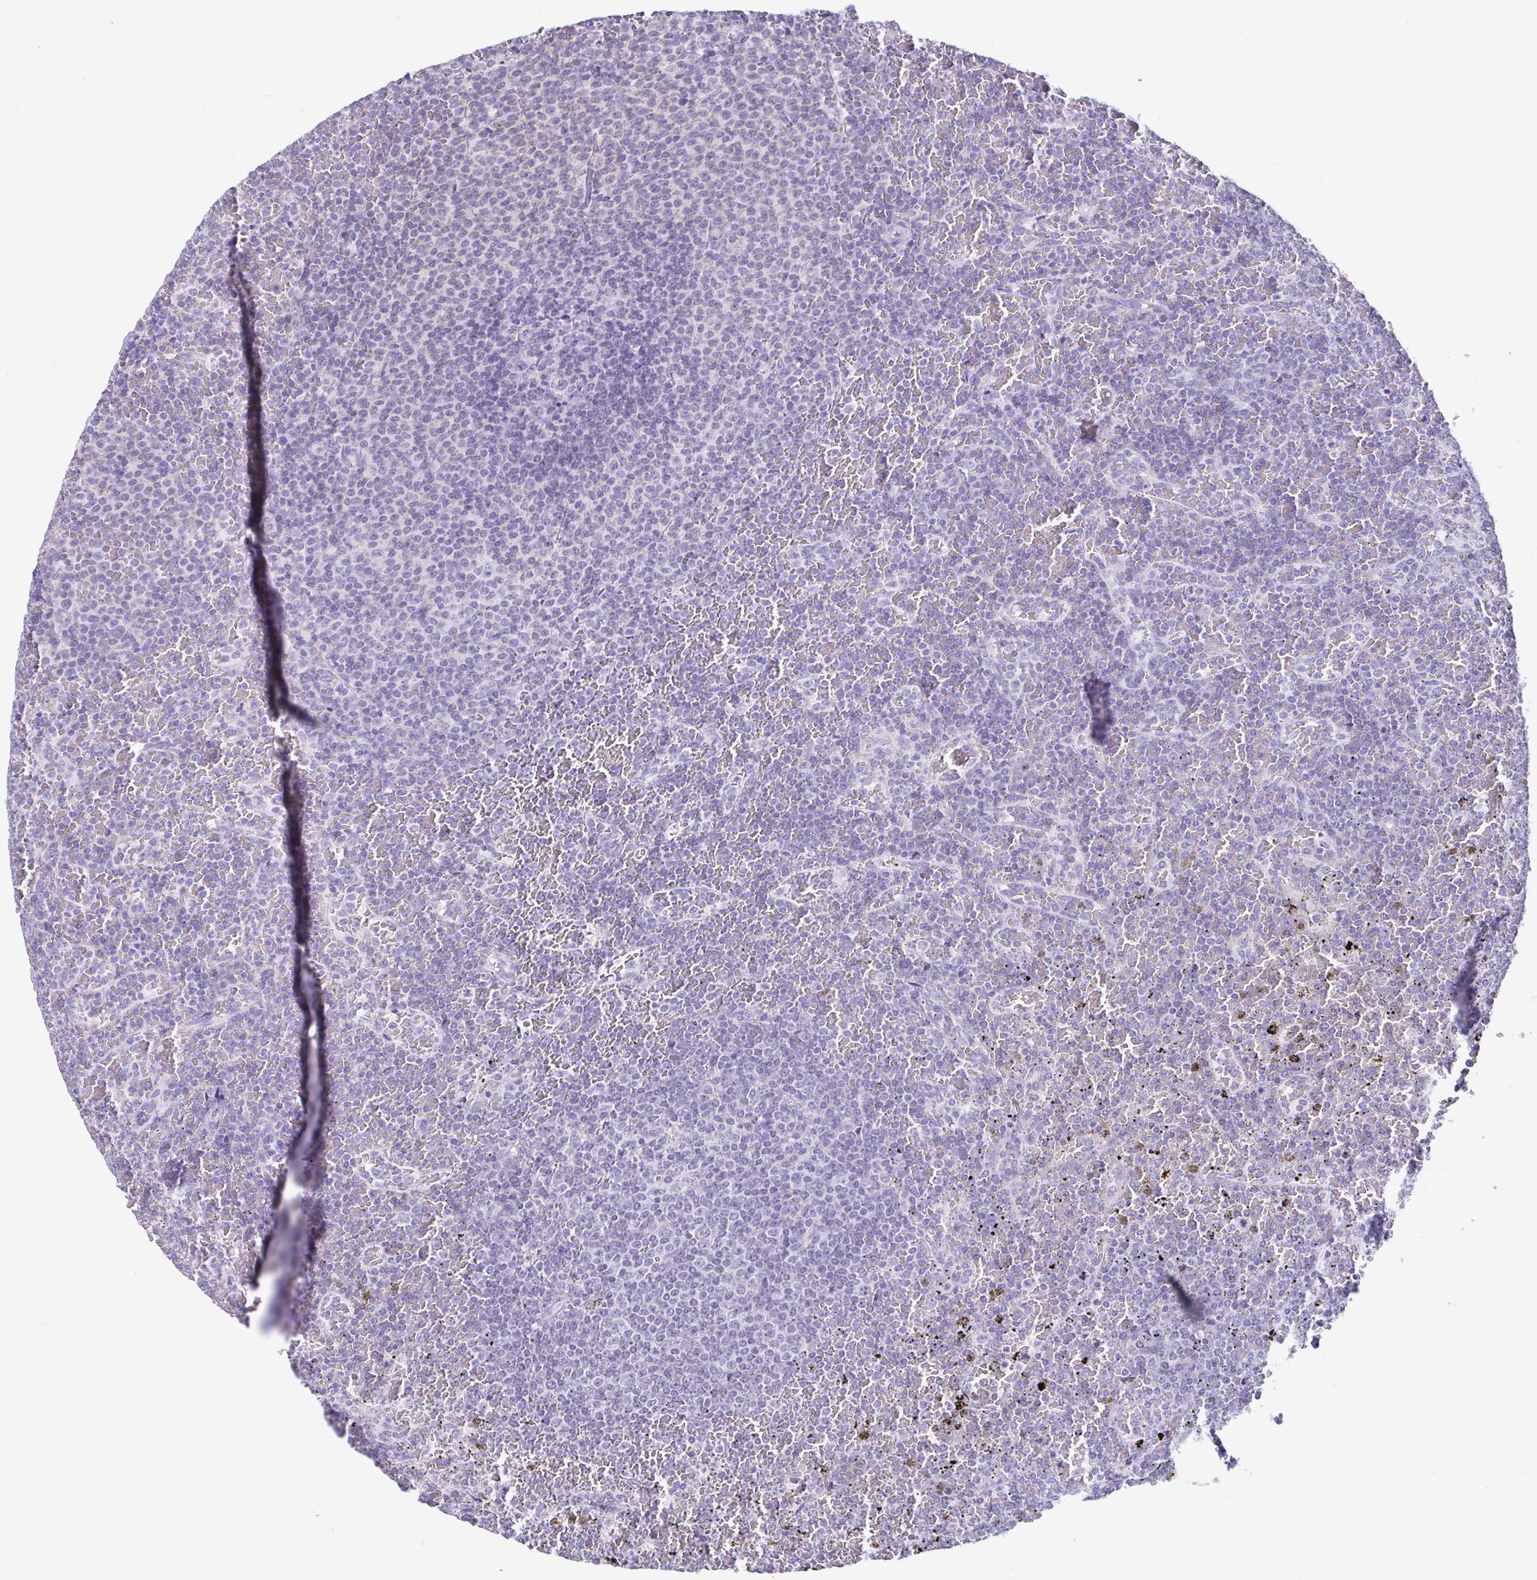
{"staining": {"intensity": "negative", "quantity": "none", "location": "none"}, "tissue": "lymphoma", "cell_type": "Tumor cells", "image_type": "cancer", "snomed": [{"axis": "morphology", "description": "Malignant lymphoma, non-Hodgkin's type, Low grade"}, {"axis": "topography", "description": "Spleen"}], "caption": "Low-grade malignant lymphoma, non-Hodgkin's type stained for a protein using IHC displays no positivity tumor cells.", "gene": "ACTRT3", "patient": {"sex": "female", "age": 77}}